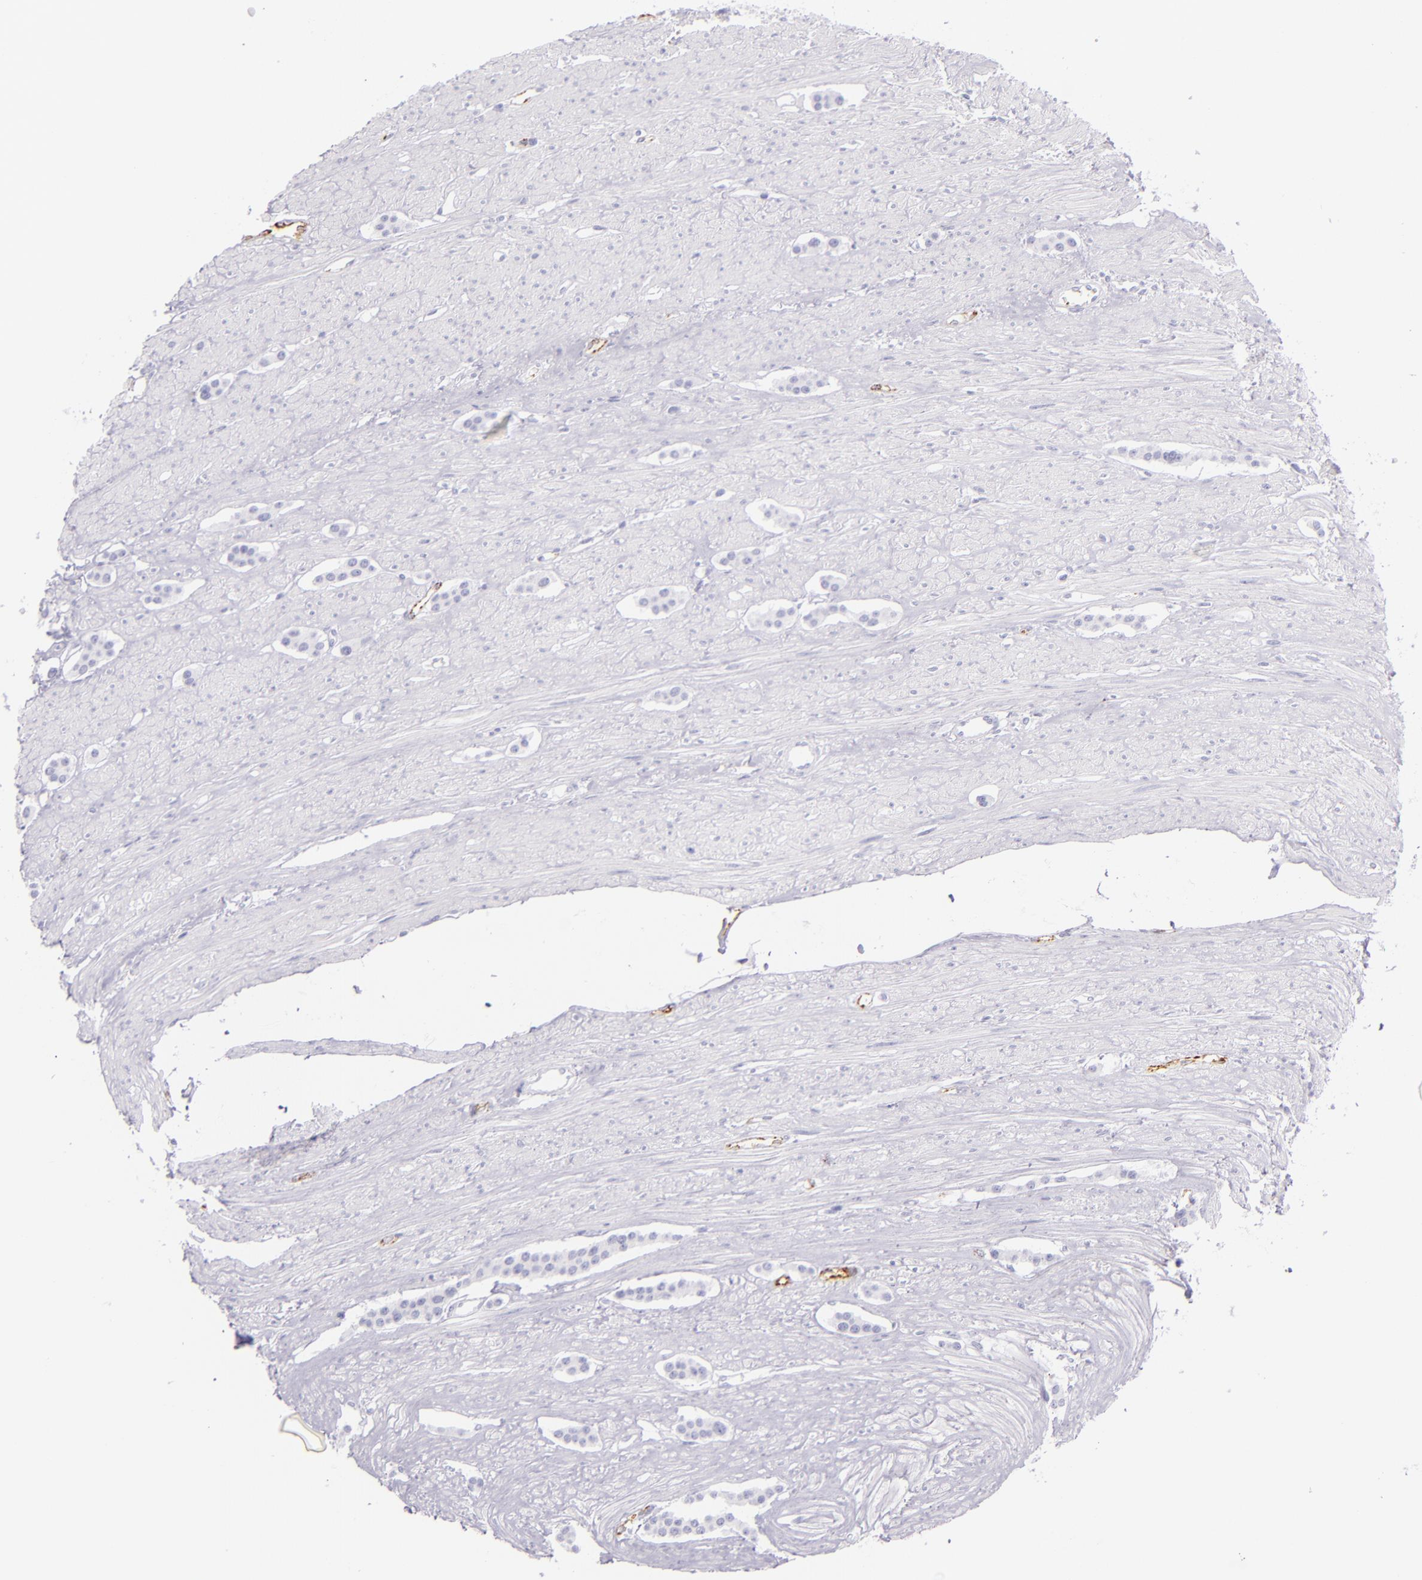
{"staining": {"intensity": "negative", "quantity": "none", "location": "none"}, "tissue": "carcinoid", "cell_type": "Tumor cells", "image_type": "cancer", "snomed": [{"axis": "morphology", "description": "Carcinoid, malignant, NOS"}, {"axis": "topography", "description": "Small intestine"}], "caption": "An image of human malignant carcinoid is negative for staining in tumor cells. The staining is performed using DAB (3,3'-diaminobenzidine) brown chromogen with nuclei counter-stained in using hematoxylin.", "gene": "SELP", "patient": {"sex": "male", "age": 60}}